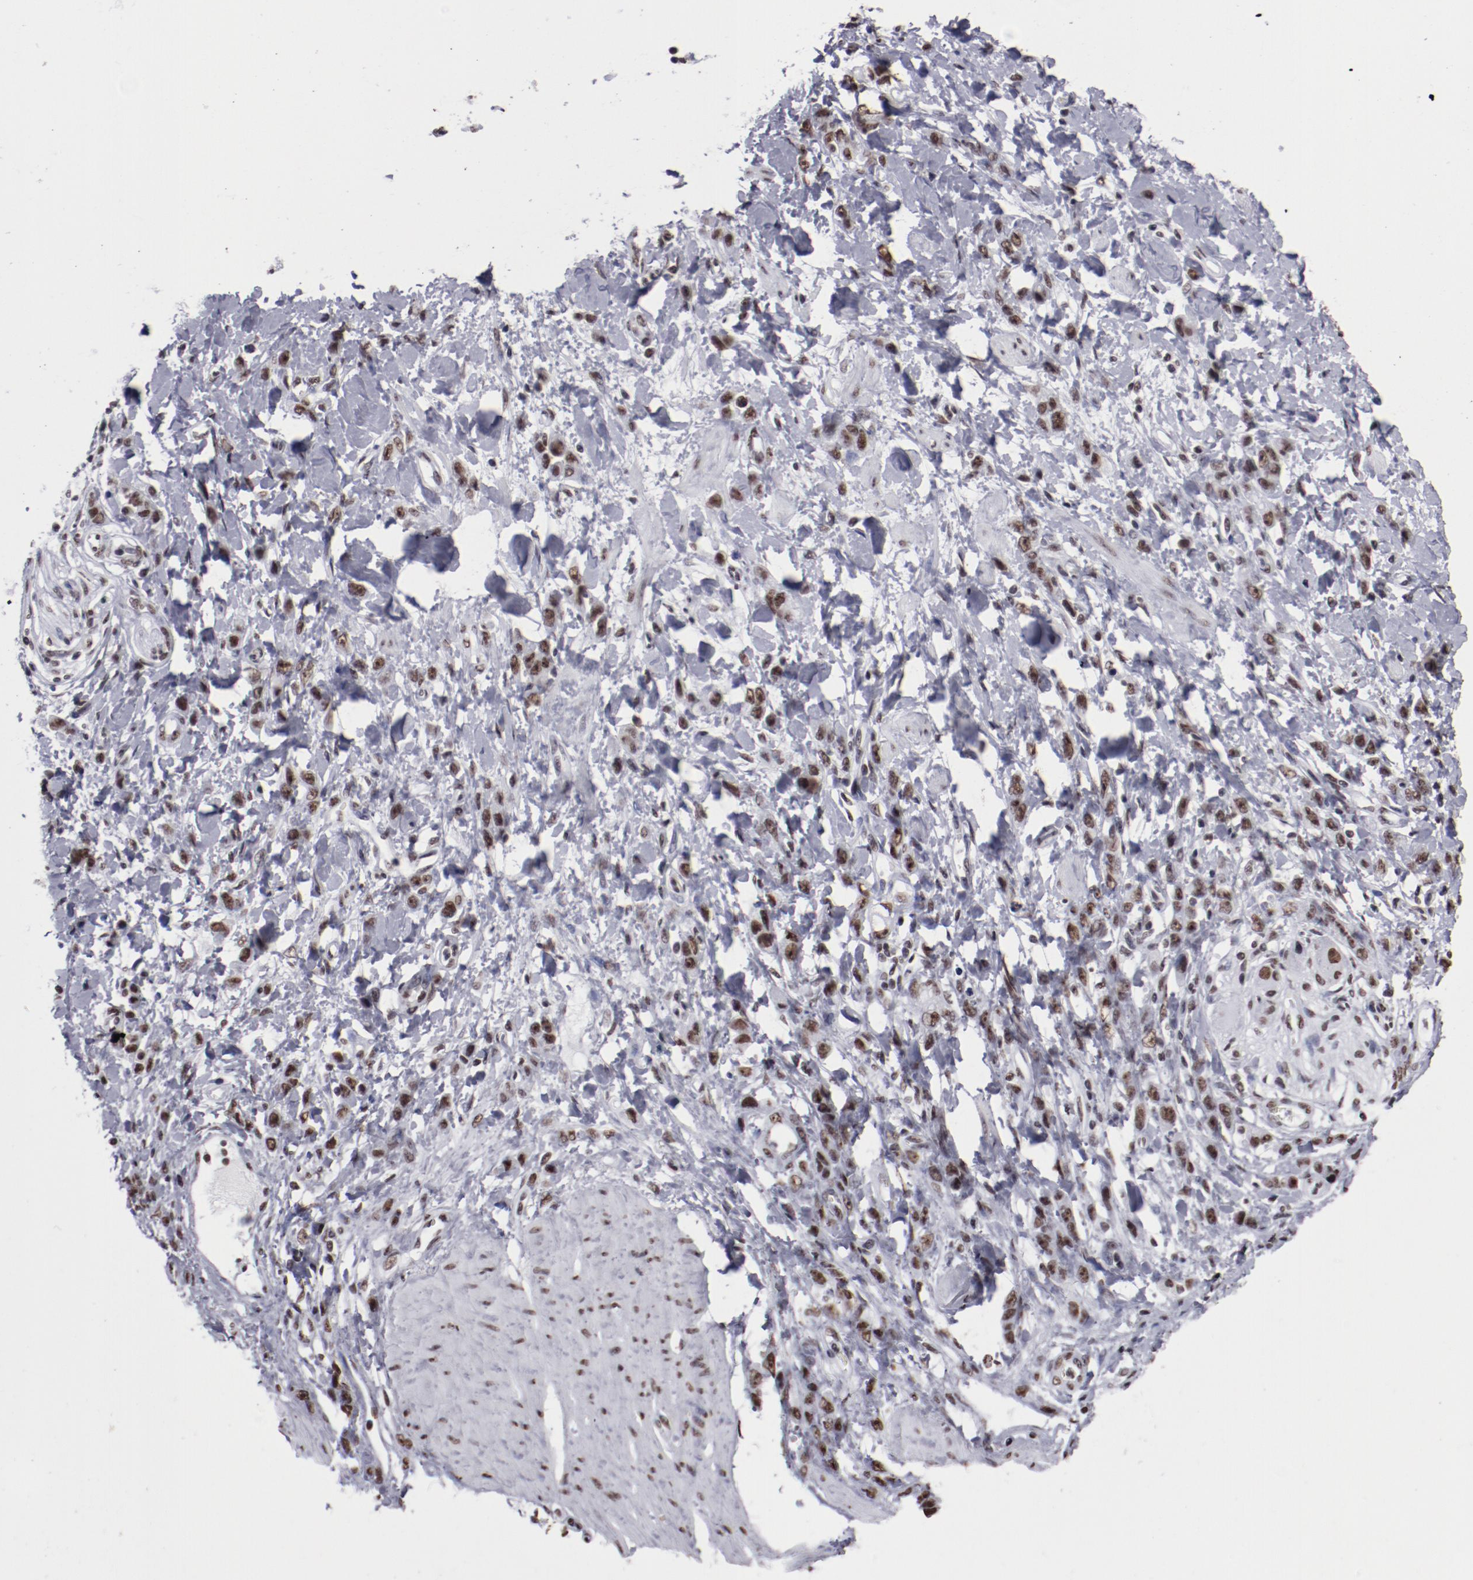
{"staining": {"intensity": "moderate", "quantity": ">75%", "location": "nuclear"}, "tissue": "stomach cancer", "cell_type": "Tumor cells", "image_type": "cancer", "snomed": [{"axis": "morphology", "description": "Normal tissue, NOS"}, {"axis": "morphology", "description": "Adenocarcinoma, NOS"}, {"axis": "topography", "description": "Stomach"}], "caption": "Tumor cells exhibit medium levels of moderate nuclear expression in approximately >75% of cells in human adenocarcinoma (stomach).", "gene": "HNRNPA2B1", "patient": {"sex": "male", "age": 82}}